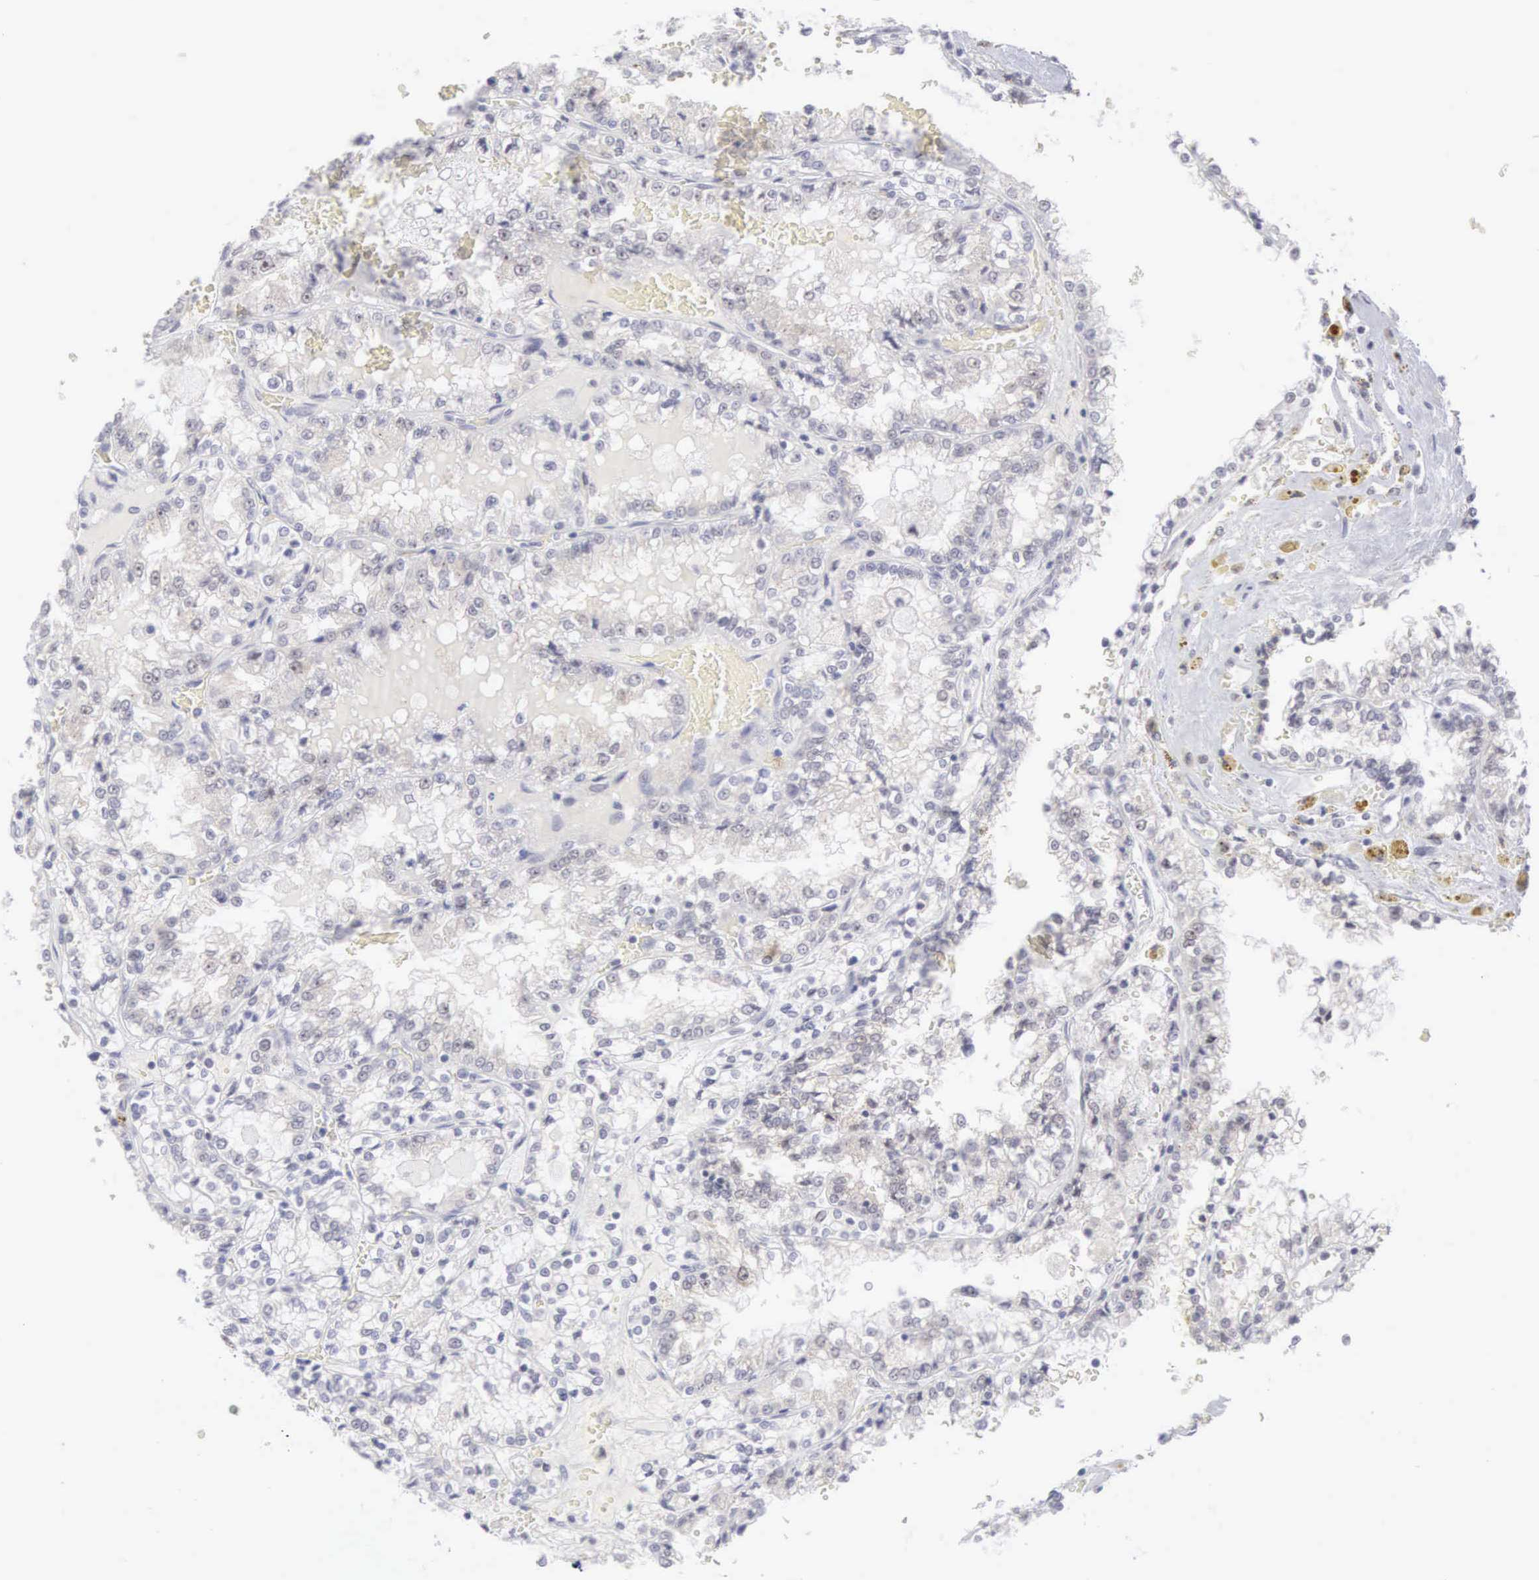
{"staining": {"intensity": "negative", "quantity": "none", "location": "none"}, "tissue": "renal cancer", "cell_type": "Tumor cells", "image_type": "cancer", "snomed": [{"axis": "morphology", "description": "Adenocarcinoma, NOS"}, {"axis": "topography", "description": "Kidney"}], "caption": "Protein analysis of renal cancer (adenocarcinoma) displays no significant positivity in tumor cells.", "gene": "MNAT1", "patient": {"sex": "female", "age": 56}}